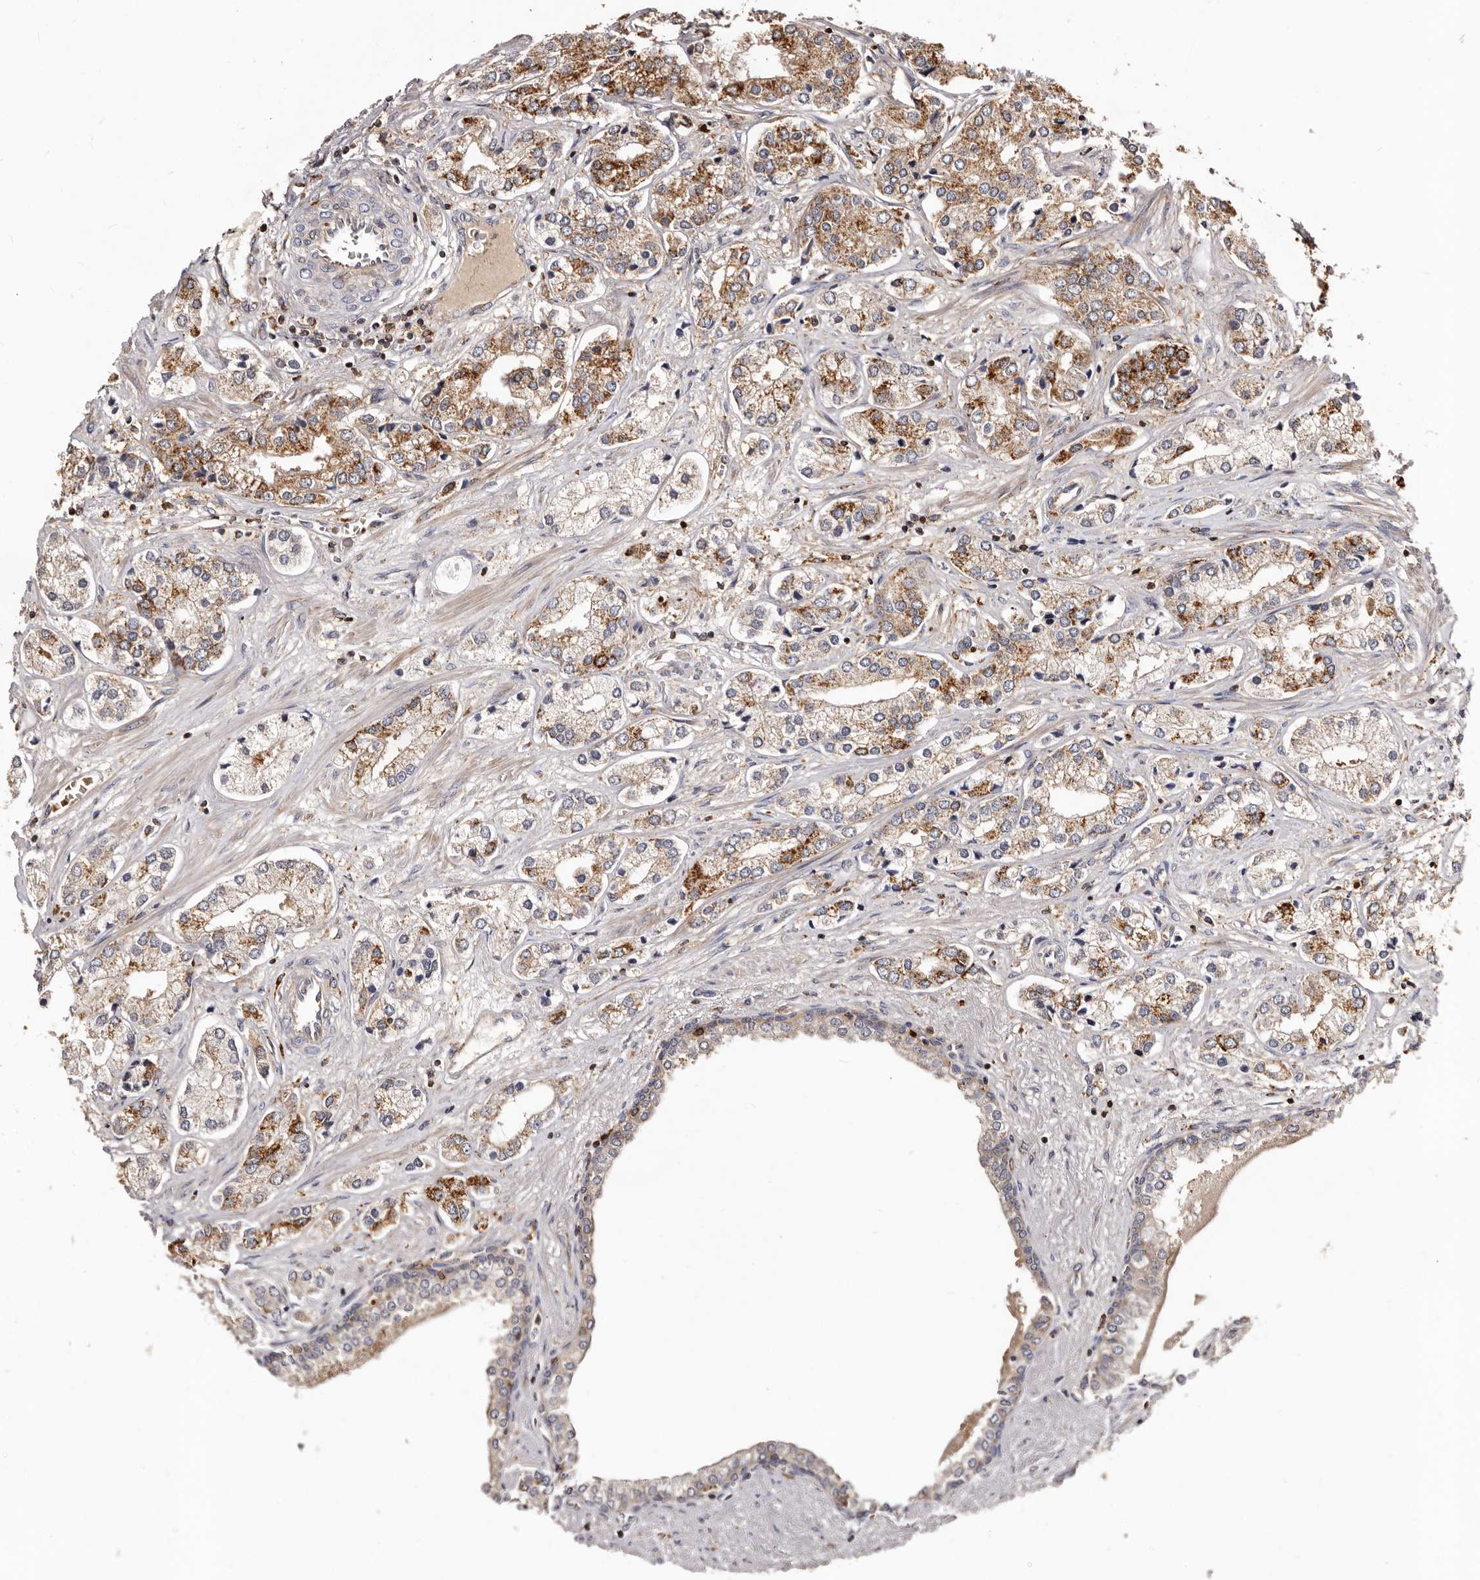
{"staining": {"intensity": "moderate", "quantity": ">75%", "location": "cytoplasmic/membranous"}, "tissue": "prostate cancer", "cell_type": "Tumor cells", "image_type": "cancer", "snomed": [{"axis": "morphology", "description": "Adenocarcinoma, High grade"}, {"axis": "topography", "description": "Prostate"}], "caption": "Immunohistochemical staining of human prostate cancer shows medium levels of moderate cytoplasmic/membranous protein positivity in about >75% of tumor cells.", "gene": "BAX", "patient": {"sex": "male", "age": 66}}